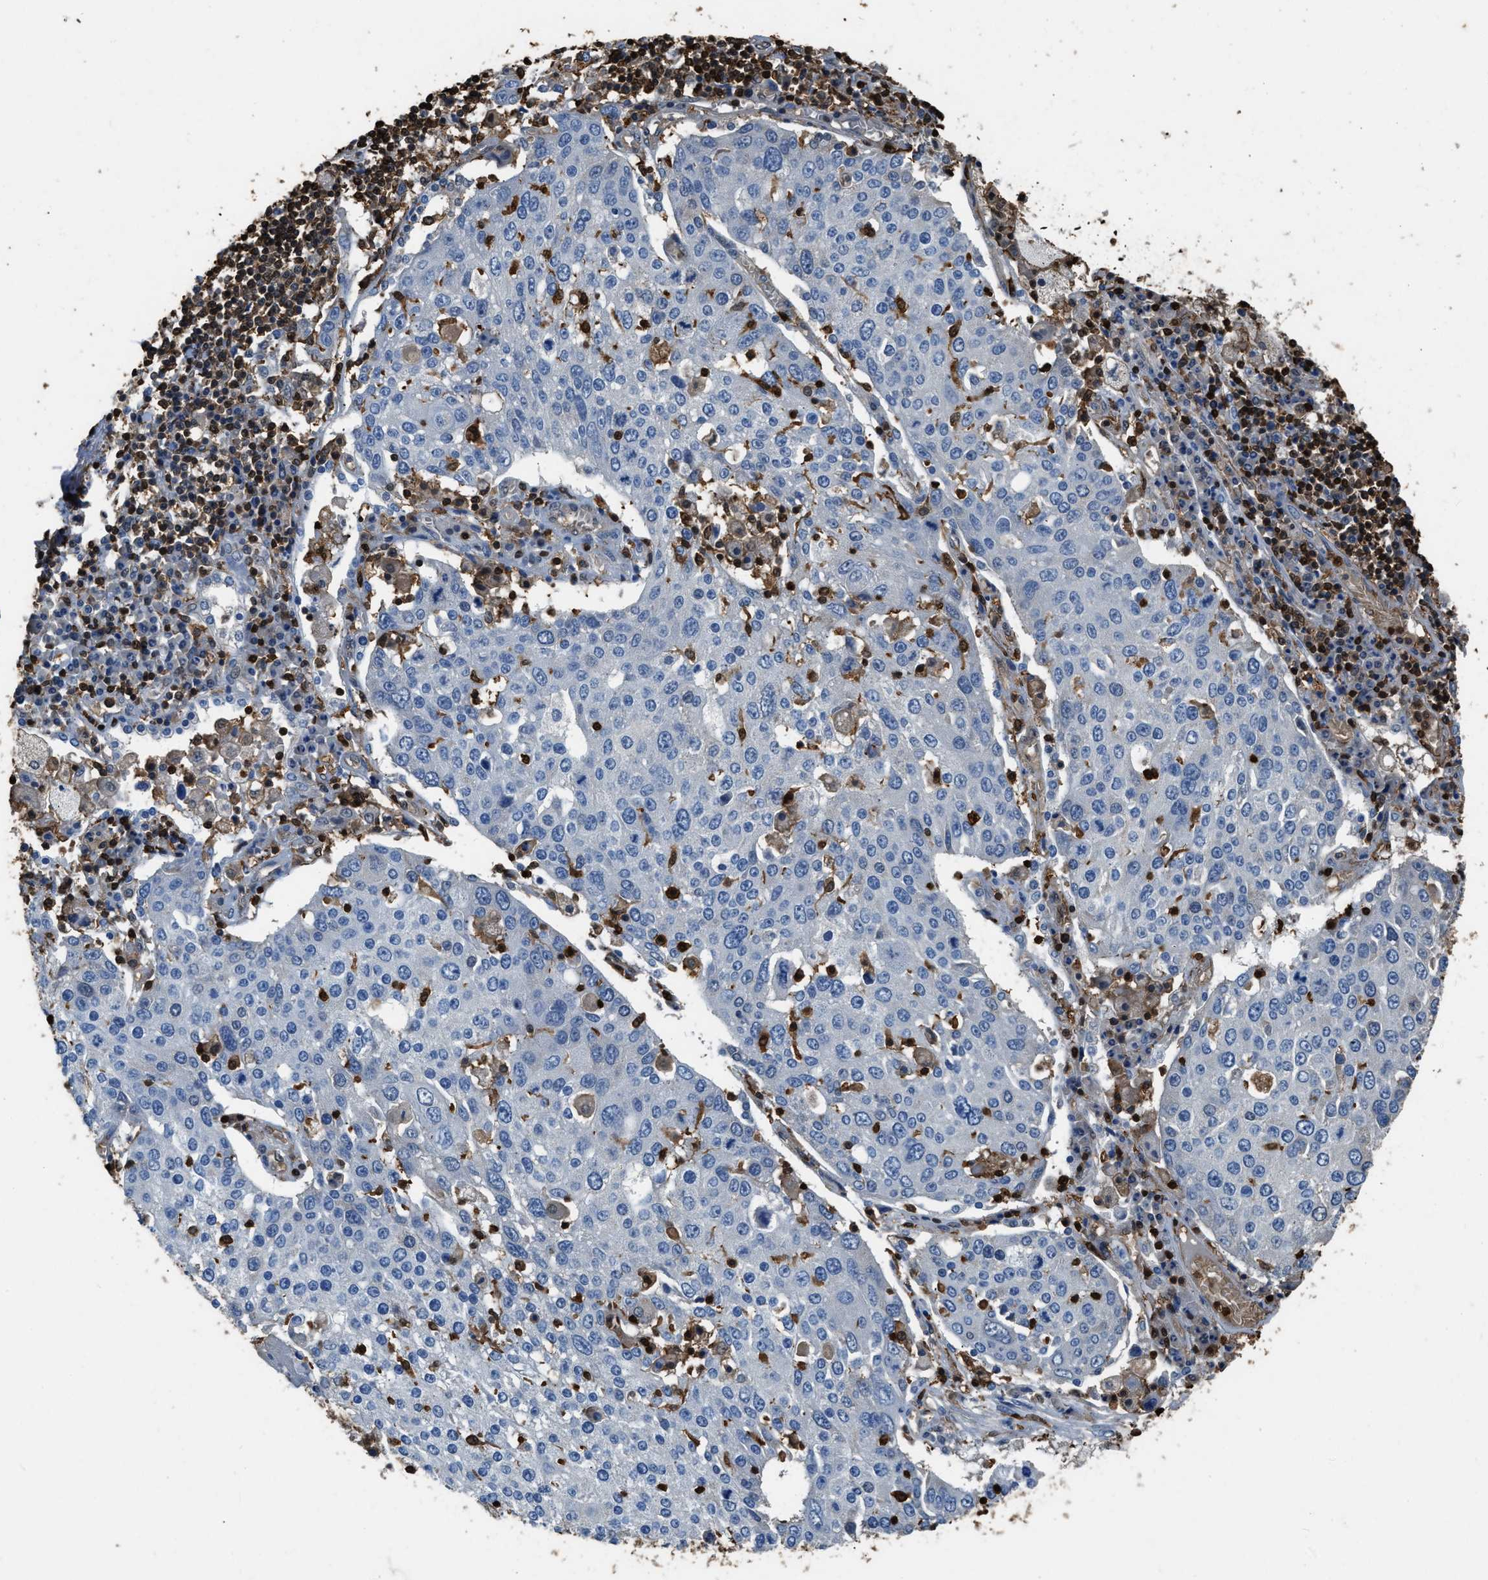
{"staining": {"intensity": "negative", "quantity": "none", "location": "none"}, "tissue": "lung cancer", "cell_type": "Tumor cells", "image_type": "cancer", "snomed": [{"axis": "morphology", "description": "Squamous cell carcinoma, NOS"}, {"axis": "topography", "description": "Lung"}], "caption": "Immunohistochemical staining of human lung cancer (squamous cell carcinoma) demonstrates no significant positivity in tumor cells.", "gene": "ARHGDIB", "patient": {"sex": "male", "age": 65}}